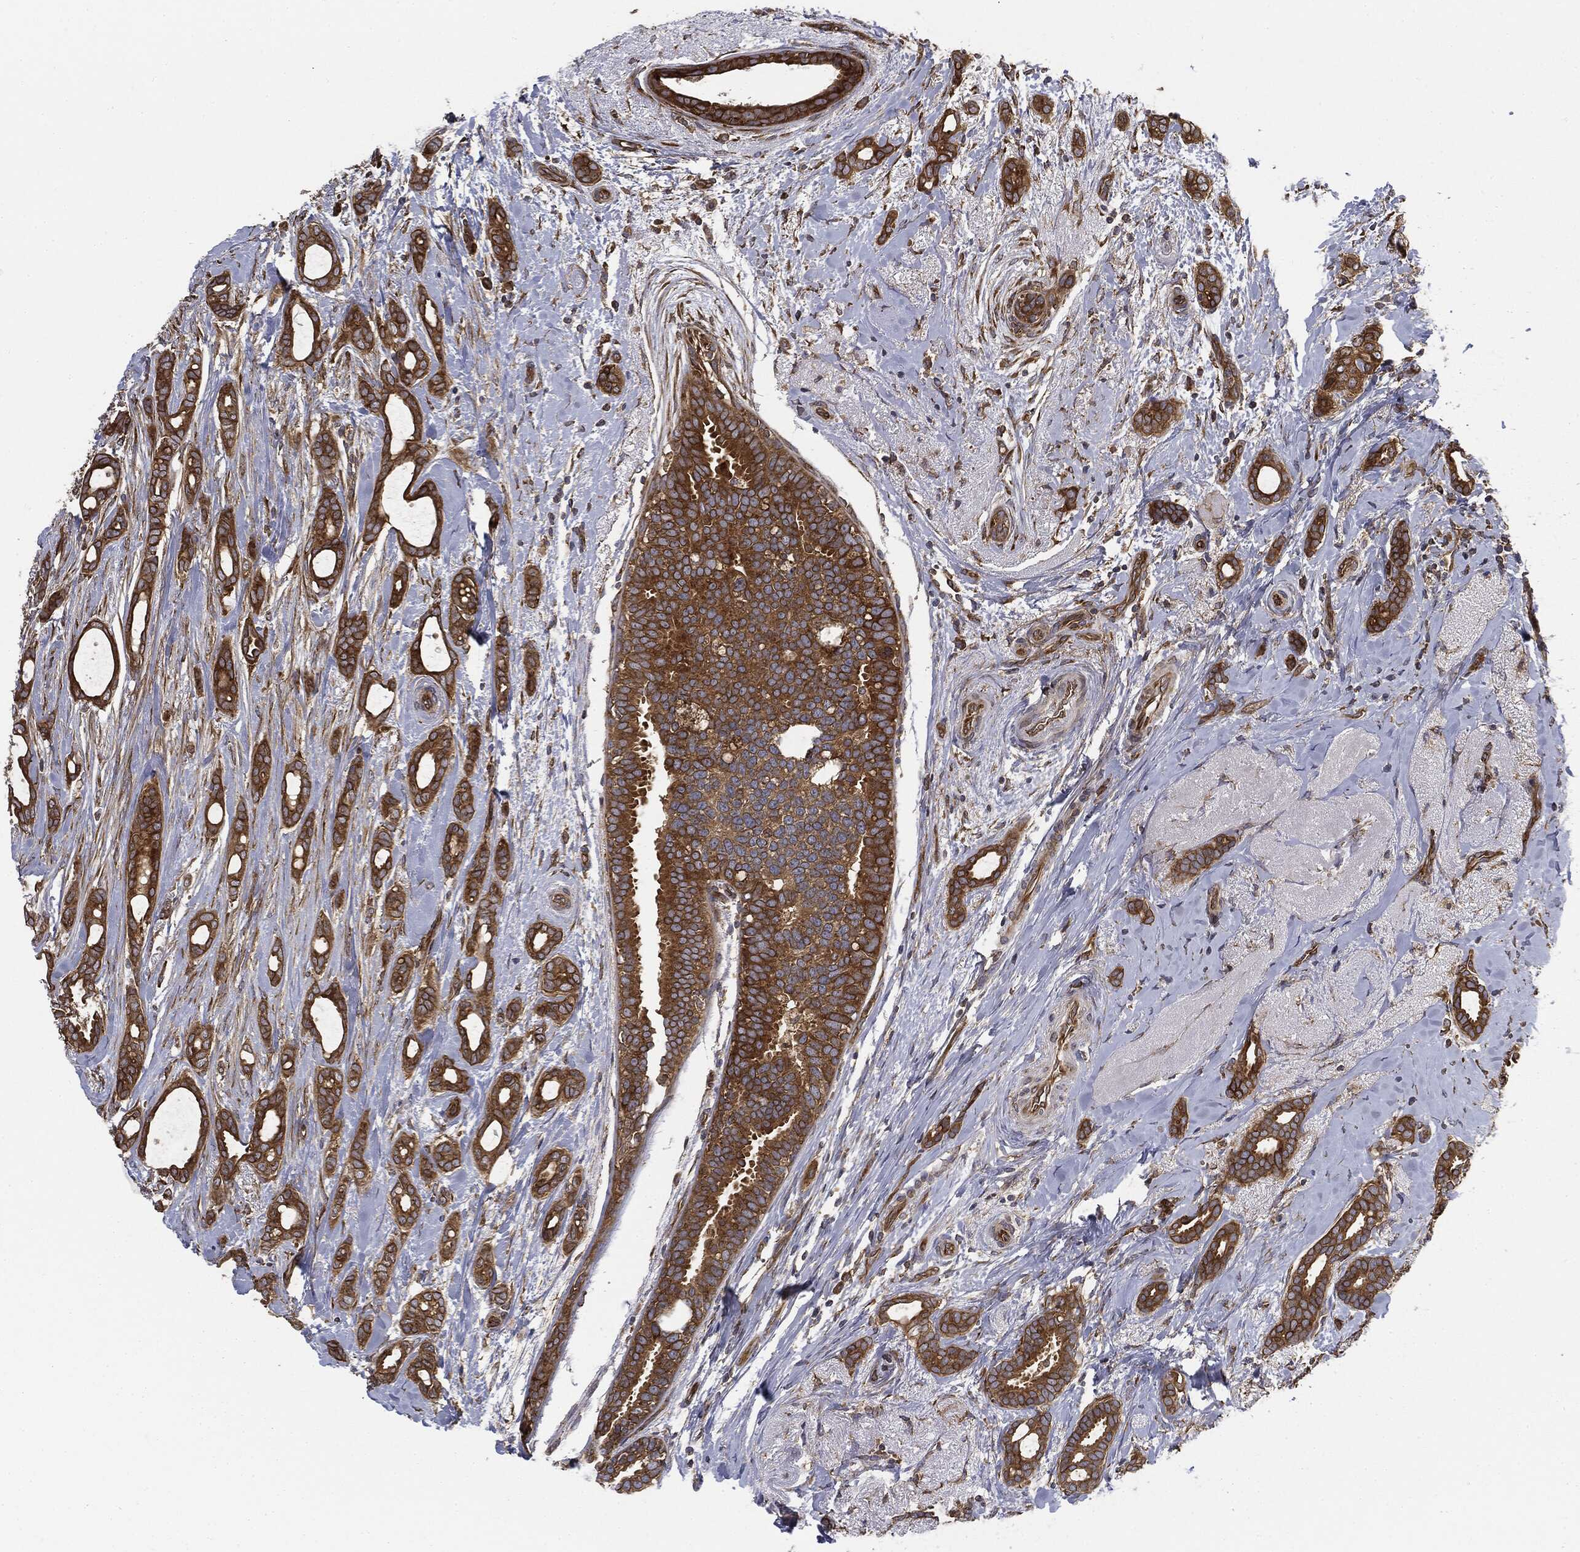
{"staining": {"intensity": "strong", "quantity": ">75%", "location": "cytoplasmic/membranous"}, "tissue": "breast cancer", "cell_type": "Tumor cells", "image_type": "cancer", "snomed": [{"axis": "morphology", "description": "Duct carcinoma"}, {"axis": "topography", "description": "Breast"}], "caption": "Brown immunohistochemical staining in breast cancer (intraductal carcinoma) exhibits strong cytoplasmic/membranous staining in approximately >75% of tumor cells.", "gene": "EIF2AK2", "patient": {"sex": "female", "age": 51}}